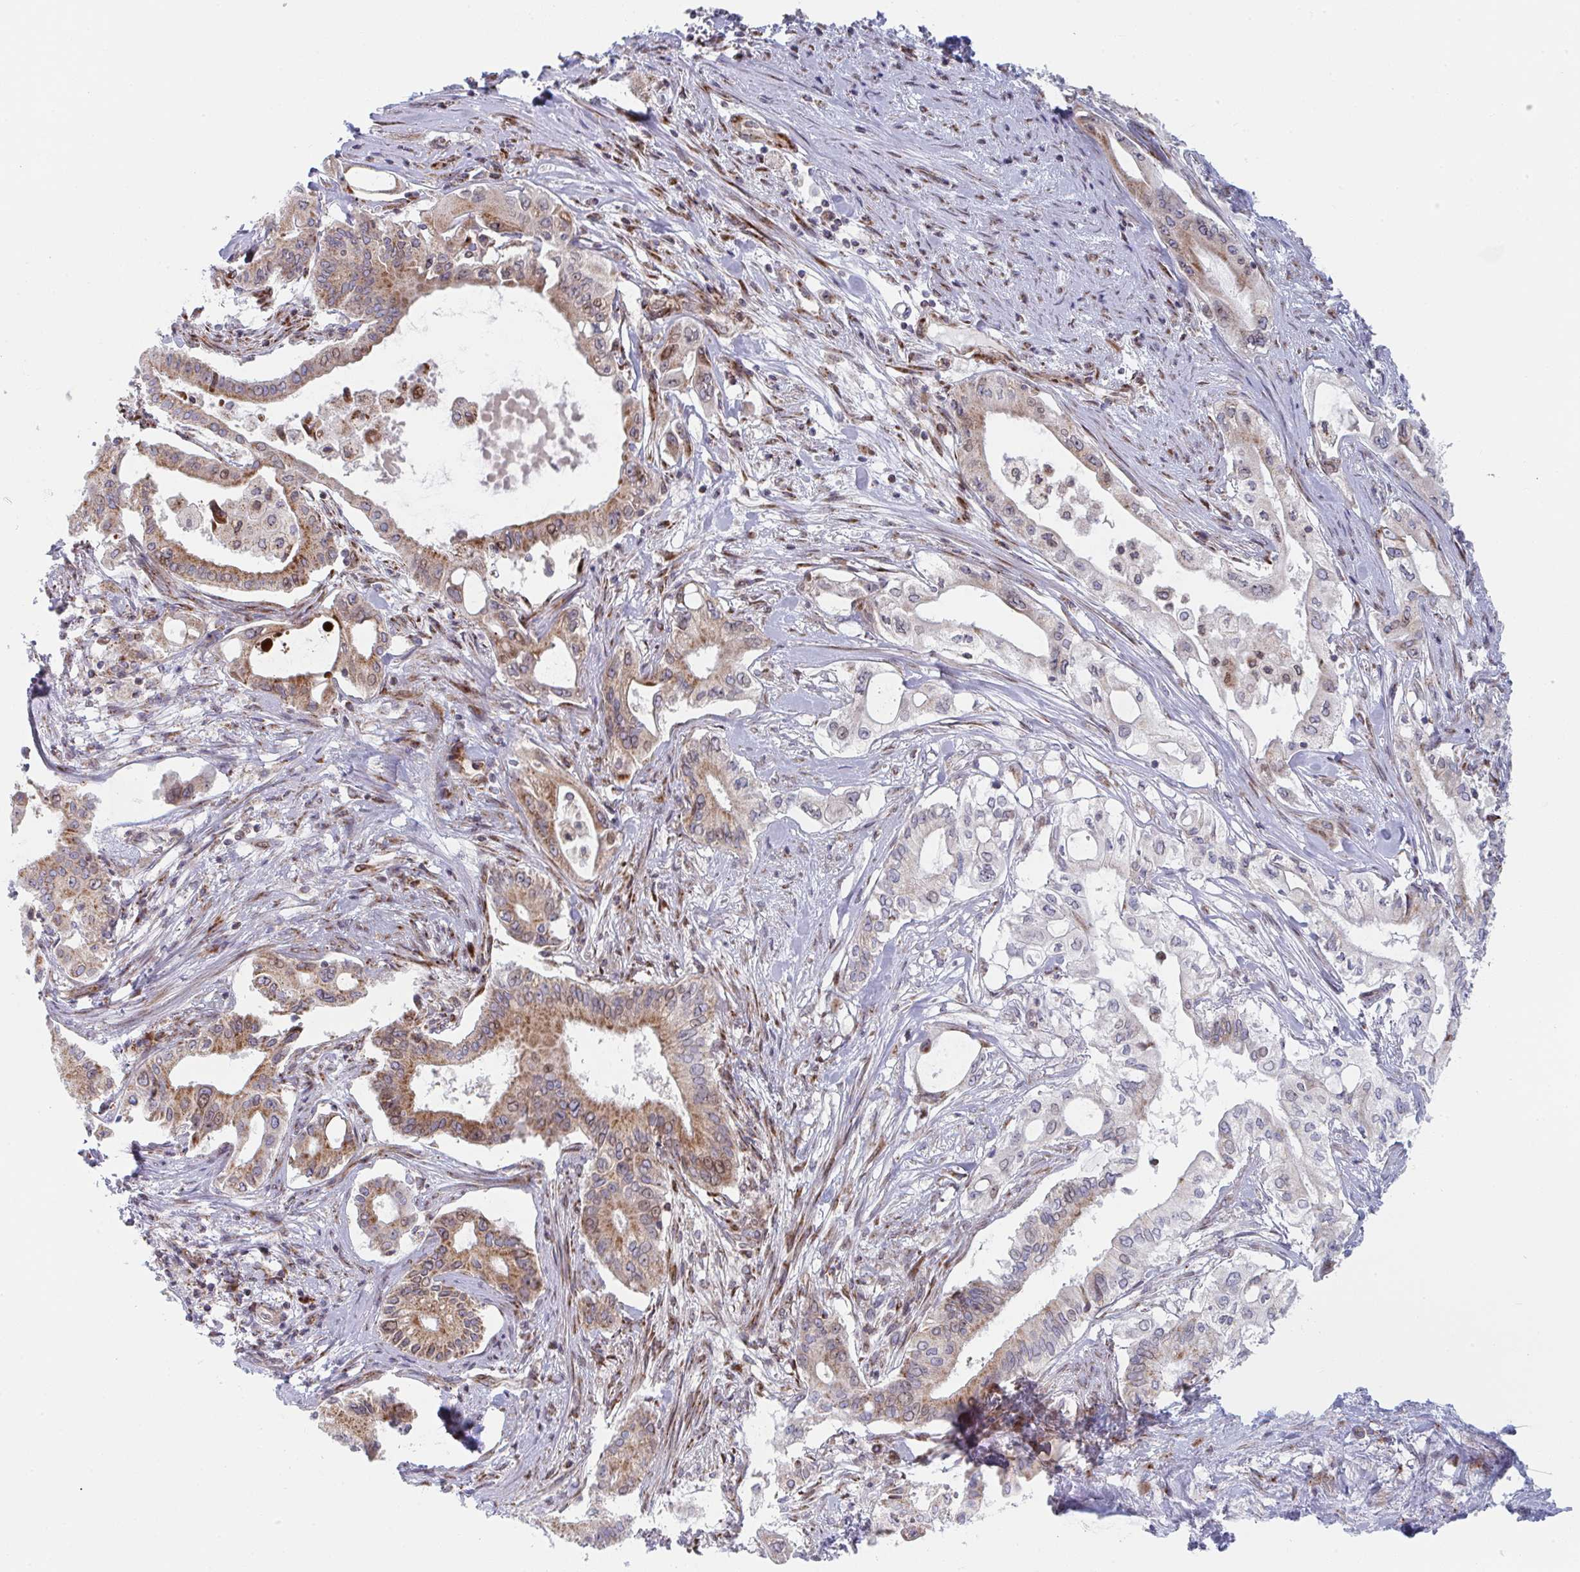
{"staining": {"intensity": "moderate", "quantity": "25%-75%", "location": "cytoplasmic/membranous"}, "tissue": "pancreatic cancer", "cell_type": "Tumor cells", "image_type": "cancer", "snomed": [{"axis": "morphology", "description": "Adenocarcinoma, NOS"}, {"axis": "topography", "description": "Pancreas"}], "caption": "Protein expression analysis of pancreatic adenocarcinoma displays moderate cytoplasmic/membranous positivity in about 25%-75% of tumor cells.", "gene": "PRKCH", "patient": {"sex": "female", "age": 68}}